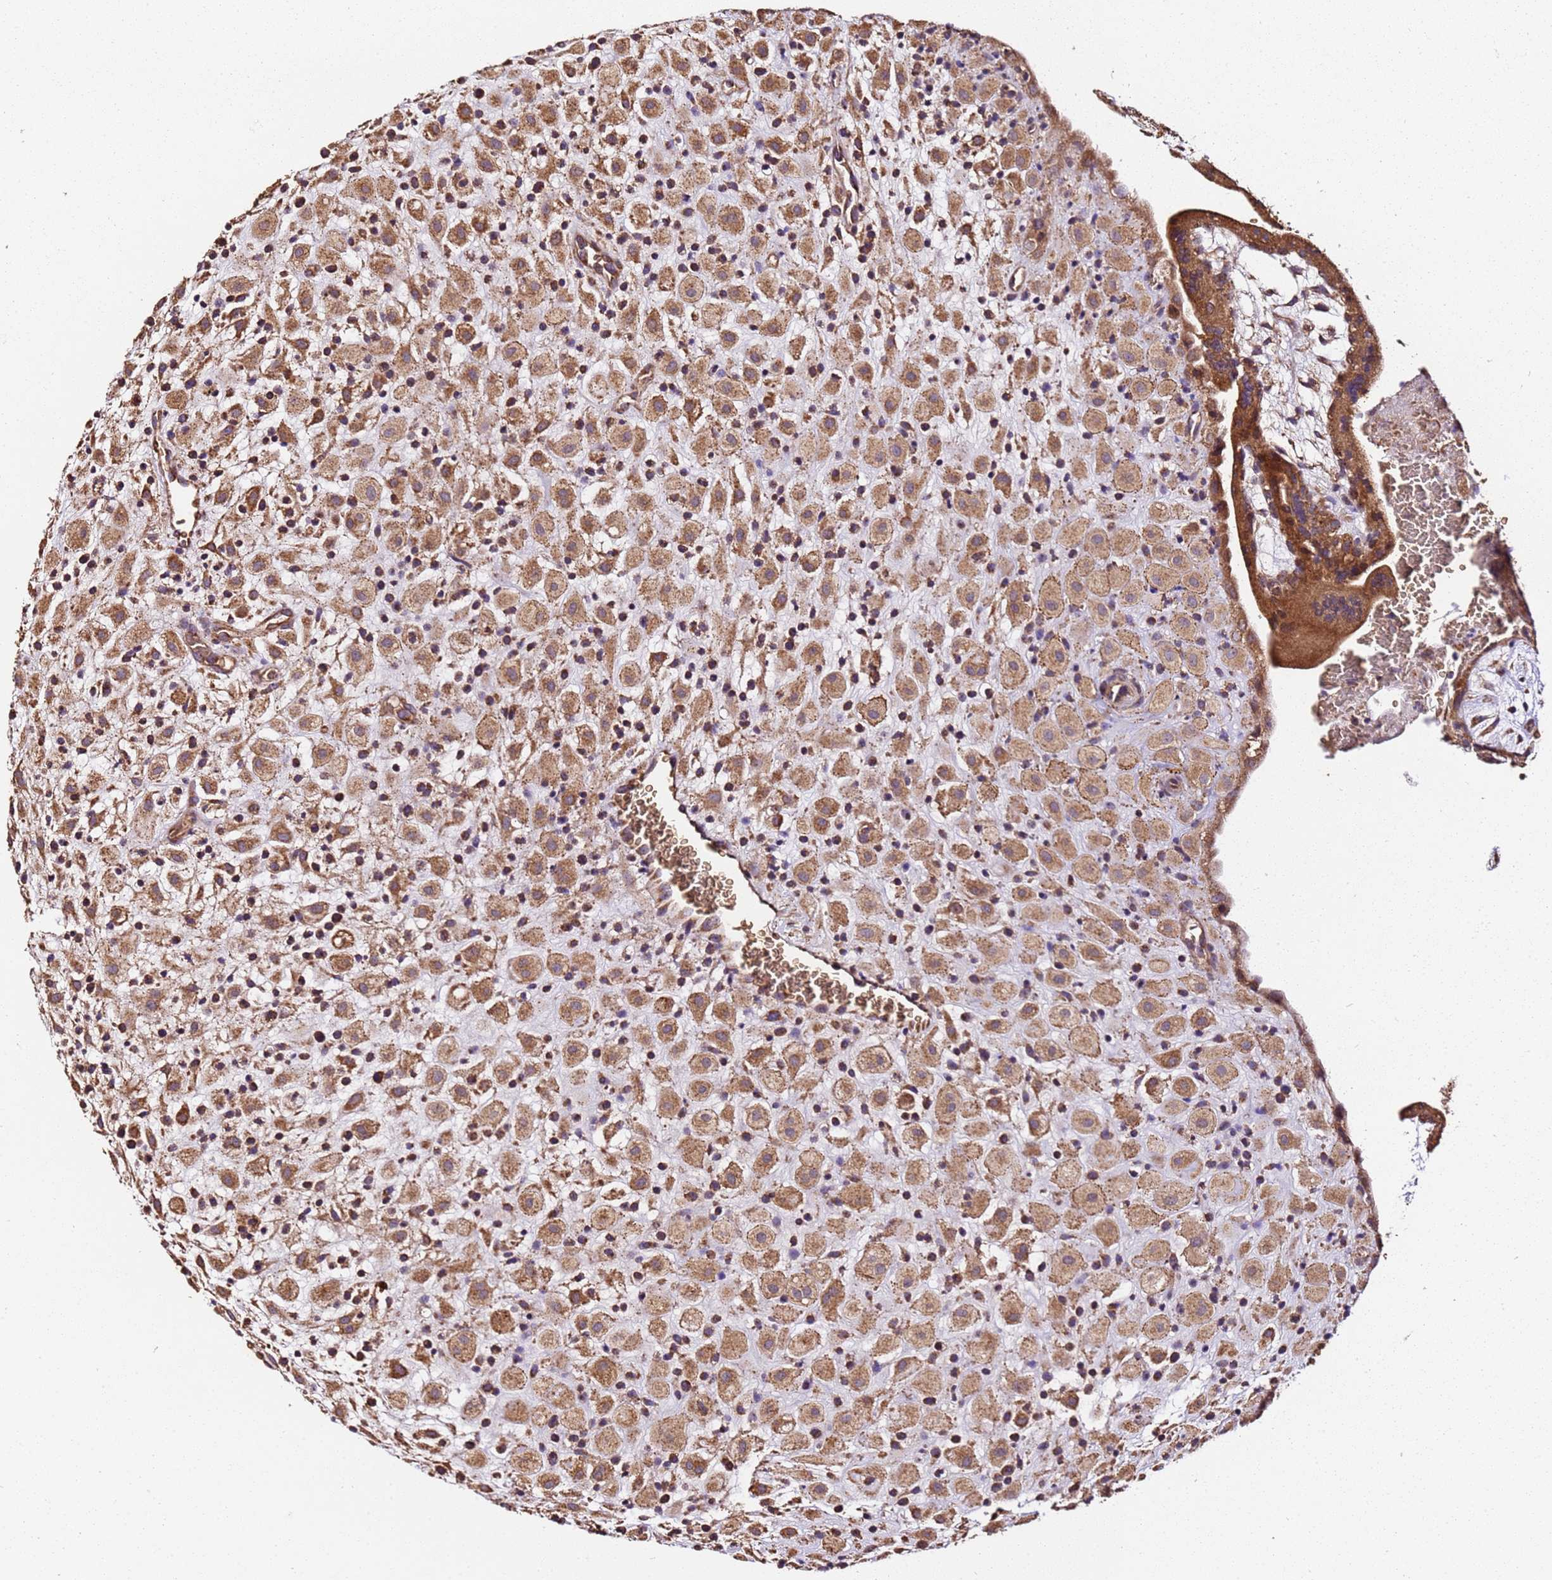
{"staining": {"intensity": "moderate", "quantity": ">75%", "location": "cytoplasmic/membranous"}, "tissue": "placenta", "cell_type": "Decidual cells", "image_type": "normal", "snomed": [{"axis": "morphology", "description": "Normal tissue, NOS"}, {"axis": "topography", "description": "Placenta"}], "caption": "Normal placenta was stained to show a protein in brown. There is medium levels of moderate cytoplasmic/membranous expression in approximately >75% of decidual cells. The protein of interest is stained brown, and the nuclei are stained in blue (DAB (3,3'-diaminobenzidine) IHC with brightfield microscopy, high magnification).", "gene": "LRRIQ1", "patient": {"sex": "female", "age": 35}}